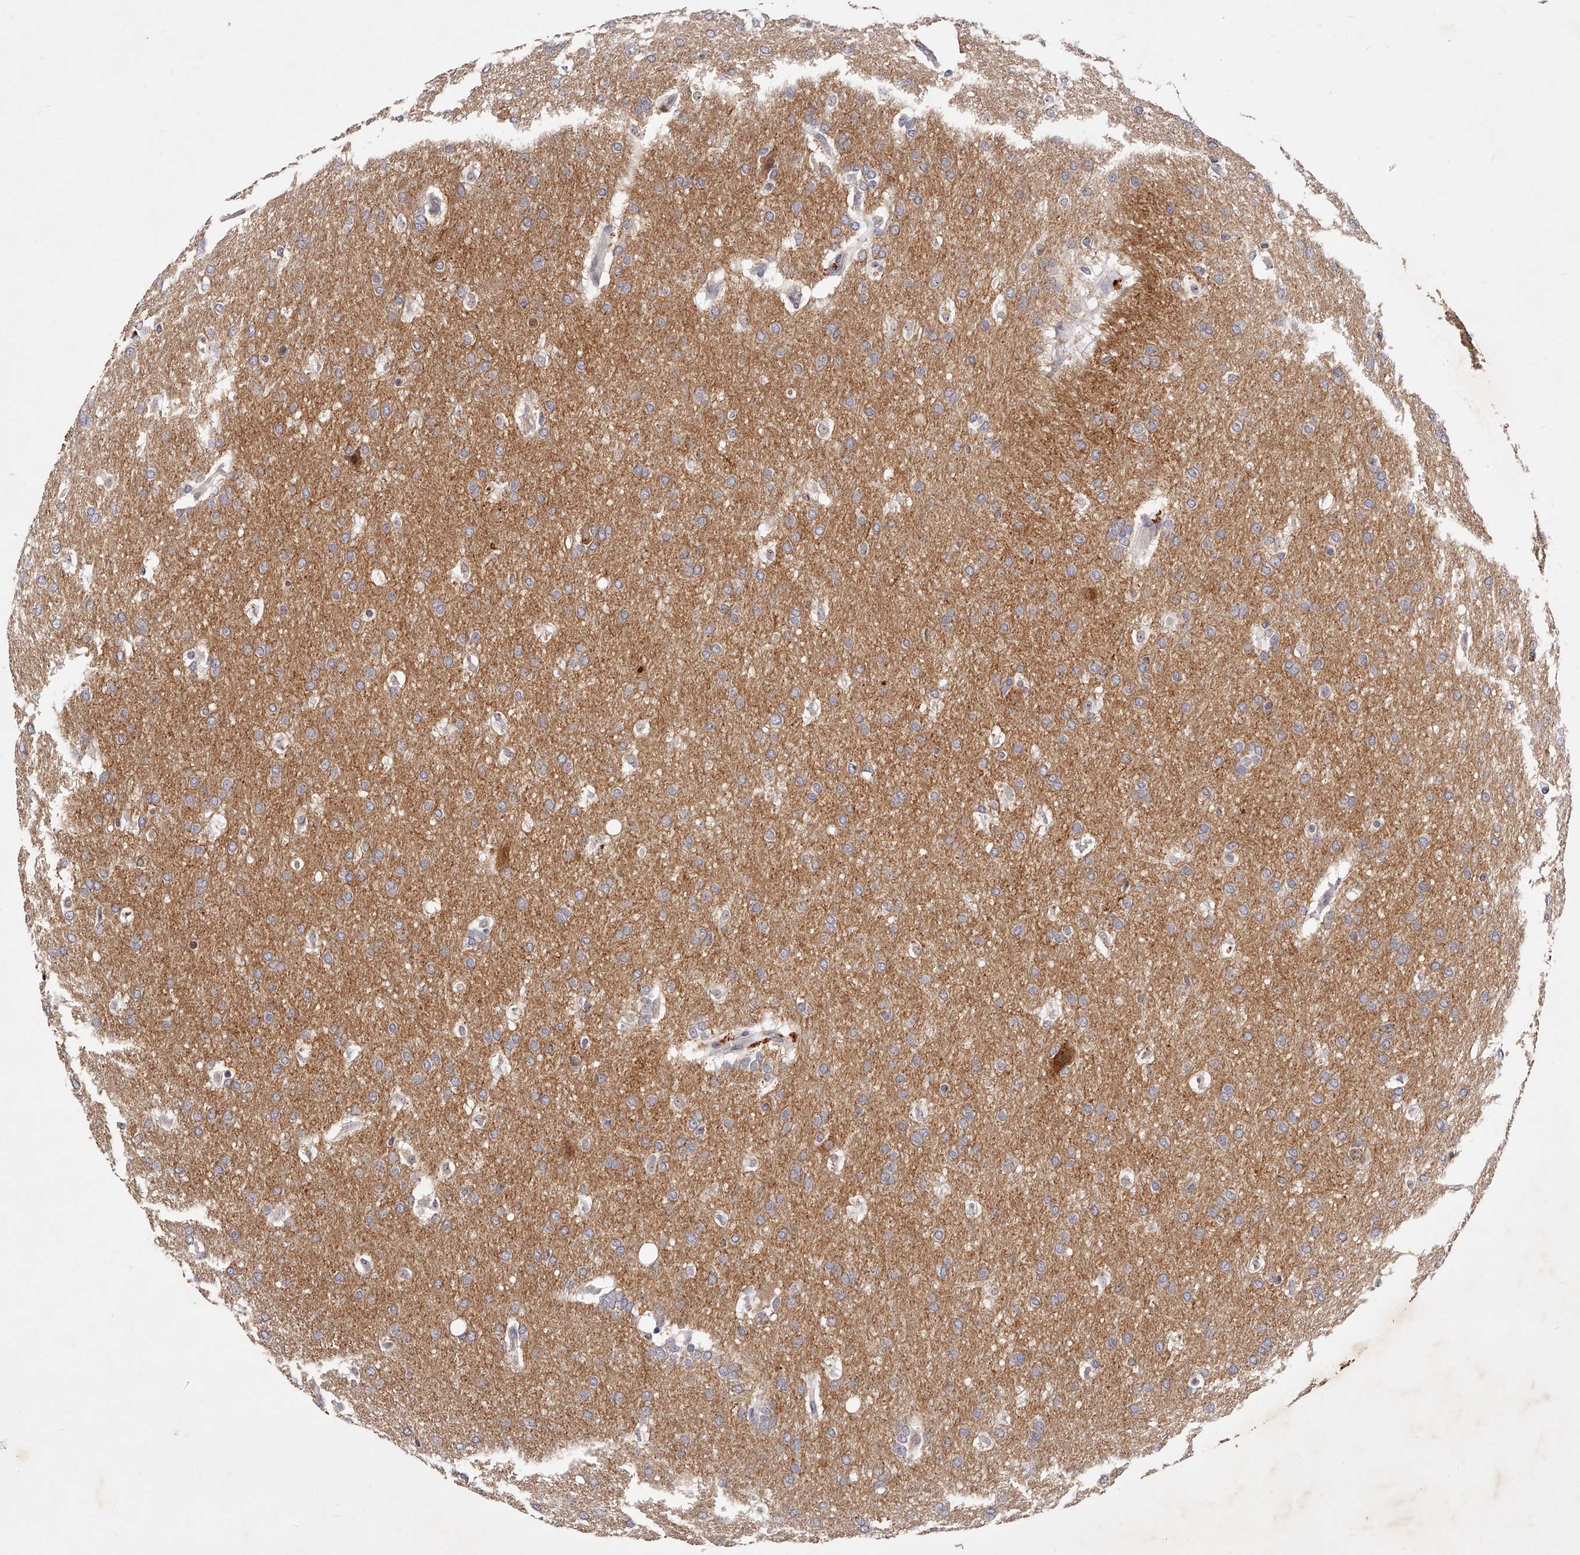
{"staining": {"intensity": "weak", "quantity": "<25%", "location": "cytoplasmic/membranous"}, "tissue": "glioma", "cell_type": "Tumor cells", "image_type": "cancer", "snomed": [{"axis": "morphology", "description": "Glioma, malignant, Low grade"}, {"axis": "topography", "description": "Brain"}], "caption": "This is an immunohistochemistry (IHC) micrograph of glioma. There is no expression in tumor cells.", "gene": "PHACTR1", "patient": {"sex": "female", "age": 37}}